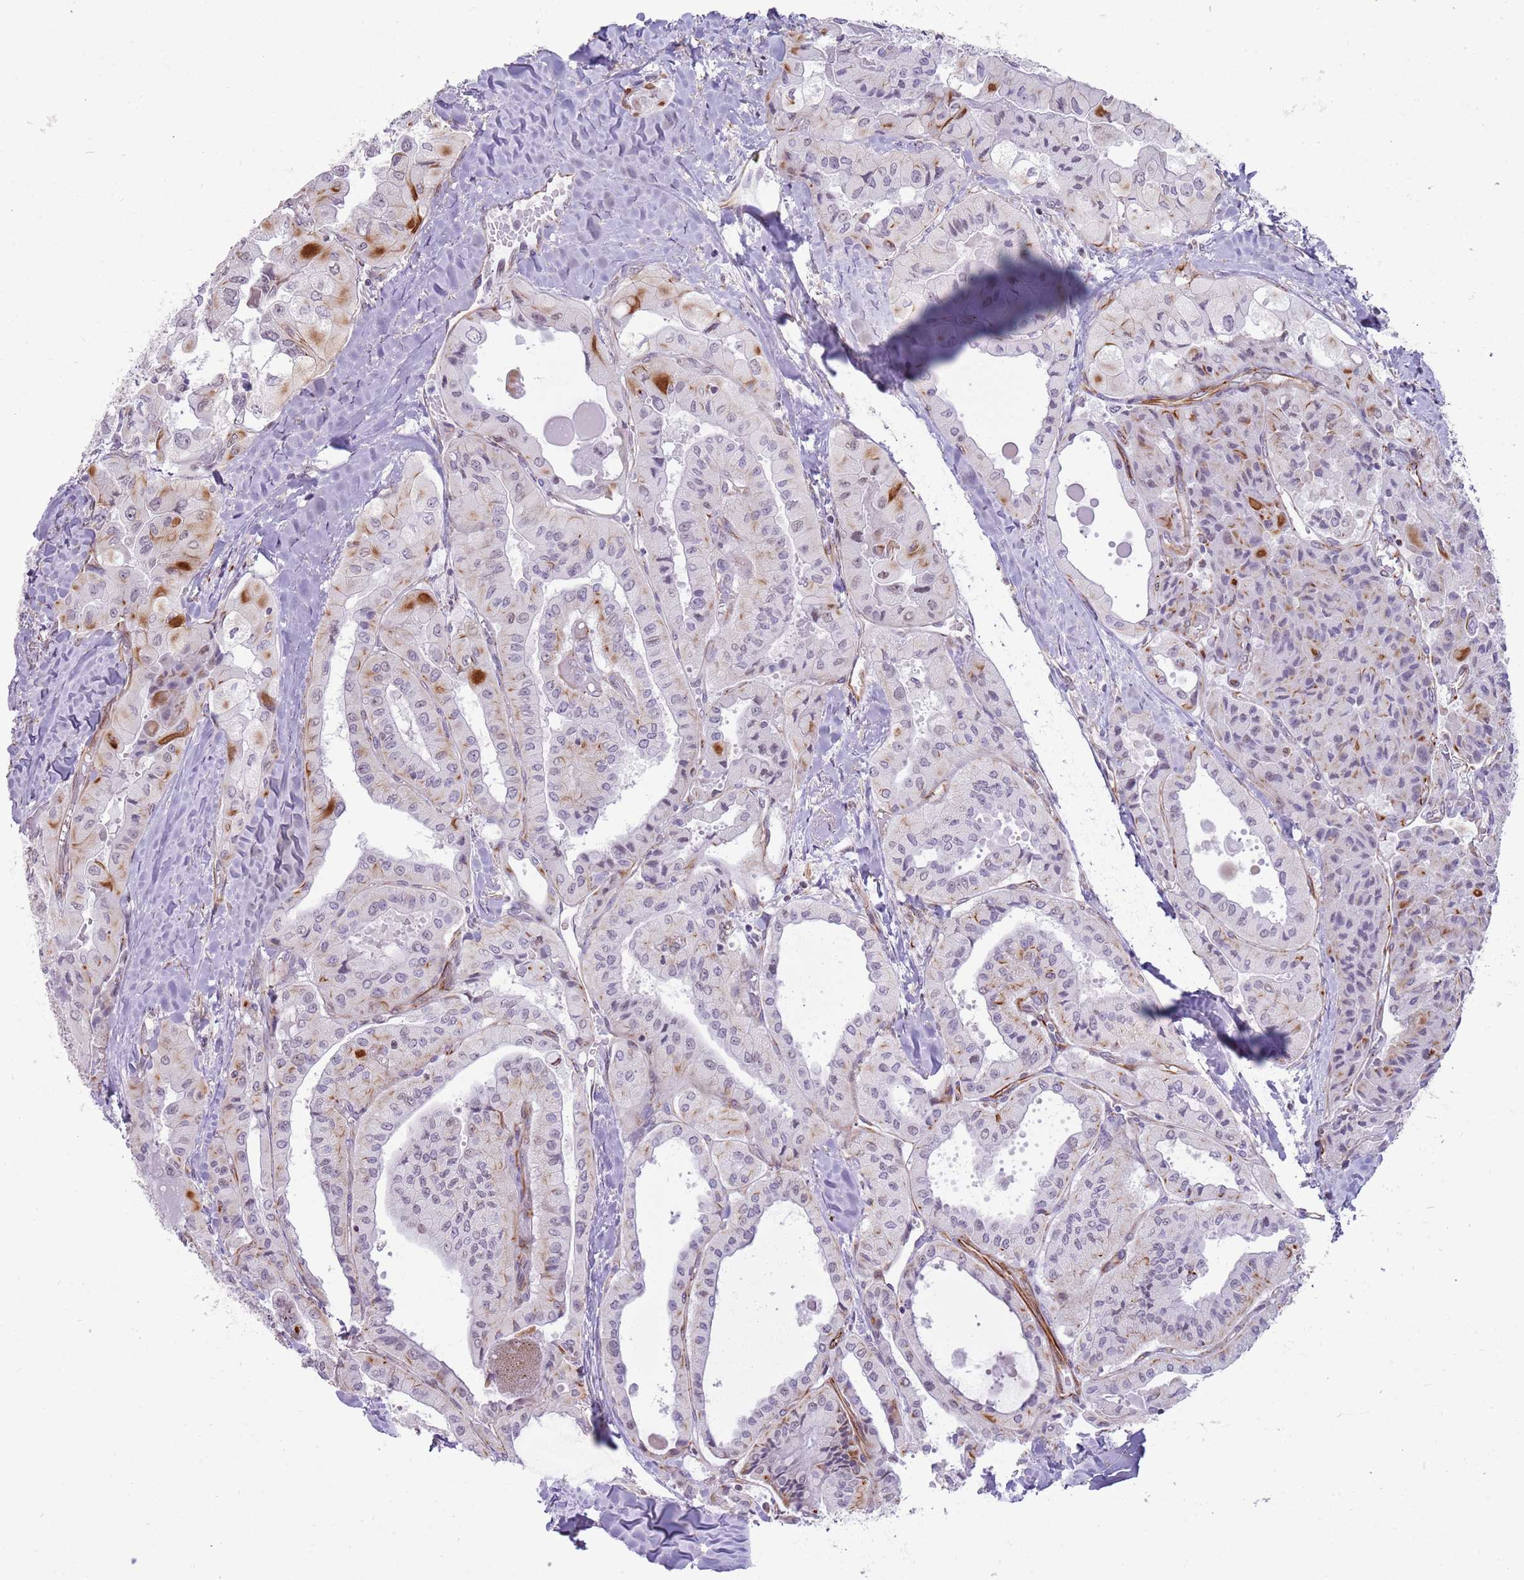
{"staining": {"intensity": "moderate", "quantity": "<25%", "location": "cytoplasmic/membranous"}, "tissue": "thyroid cancer", "cell_type": "Tumor cells", "image_type": "cancer", "snomed": [{"axis": "morphology", "description": "Normal tissue, NOS"}, {"axis": "morphology", "description": "Papillary adenocarcinoma, NOS"}, {"axis": "topography", "description": "Thyroid gland"}], "caption": "Moderate cytoplasmic/membranous staining is appreciated in about <25% of tumor cells in thyroid papillary adenocarcinoma.", "gene": "NBPF3", "patient": {"sex": "female", "age": 59}}